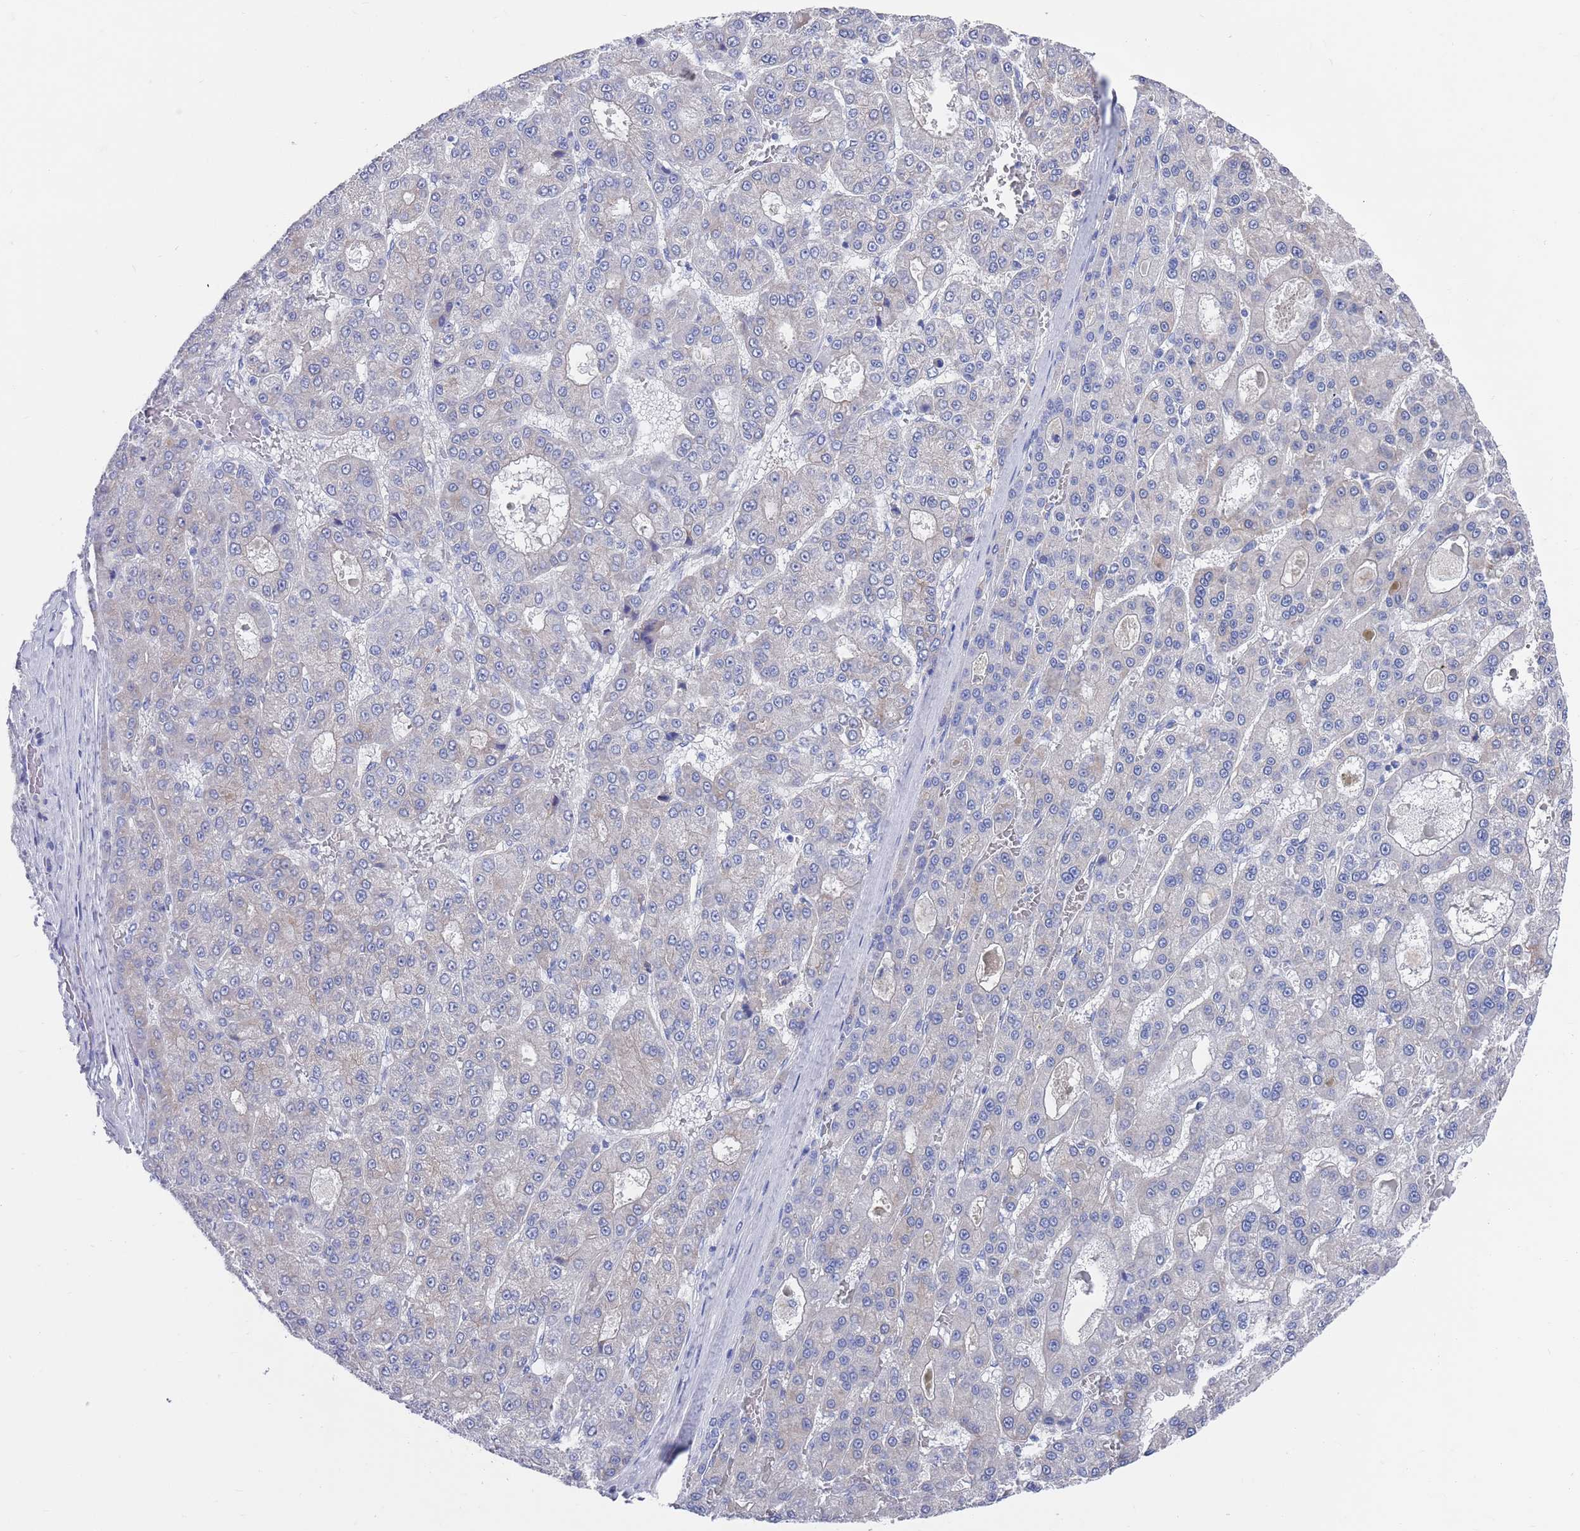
{"staining": {"intensity": "negative", "quantity": "none", "location": "none"}, "tissue": "liver cancer", "cell_type": "Tumor cells", "image_type": "cancer", "snomed": [{"axis": "morphology", "description": "Carcinoma, Hepatocellular, NOS"}, {"axis": "topography", "description": "Liver"}], "caption": "Immunohistochemistry photomicrograph of human hepatocellular carcinoma (liver) stained for a protein (brown), which shows no positivity in tumor cells.", "gene": "MTMR2", "patient": {"sex": "male", "age": 70}}